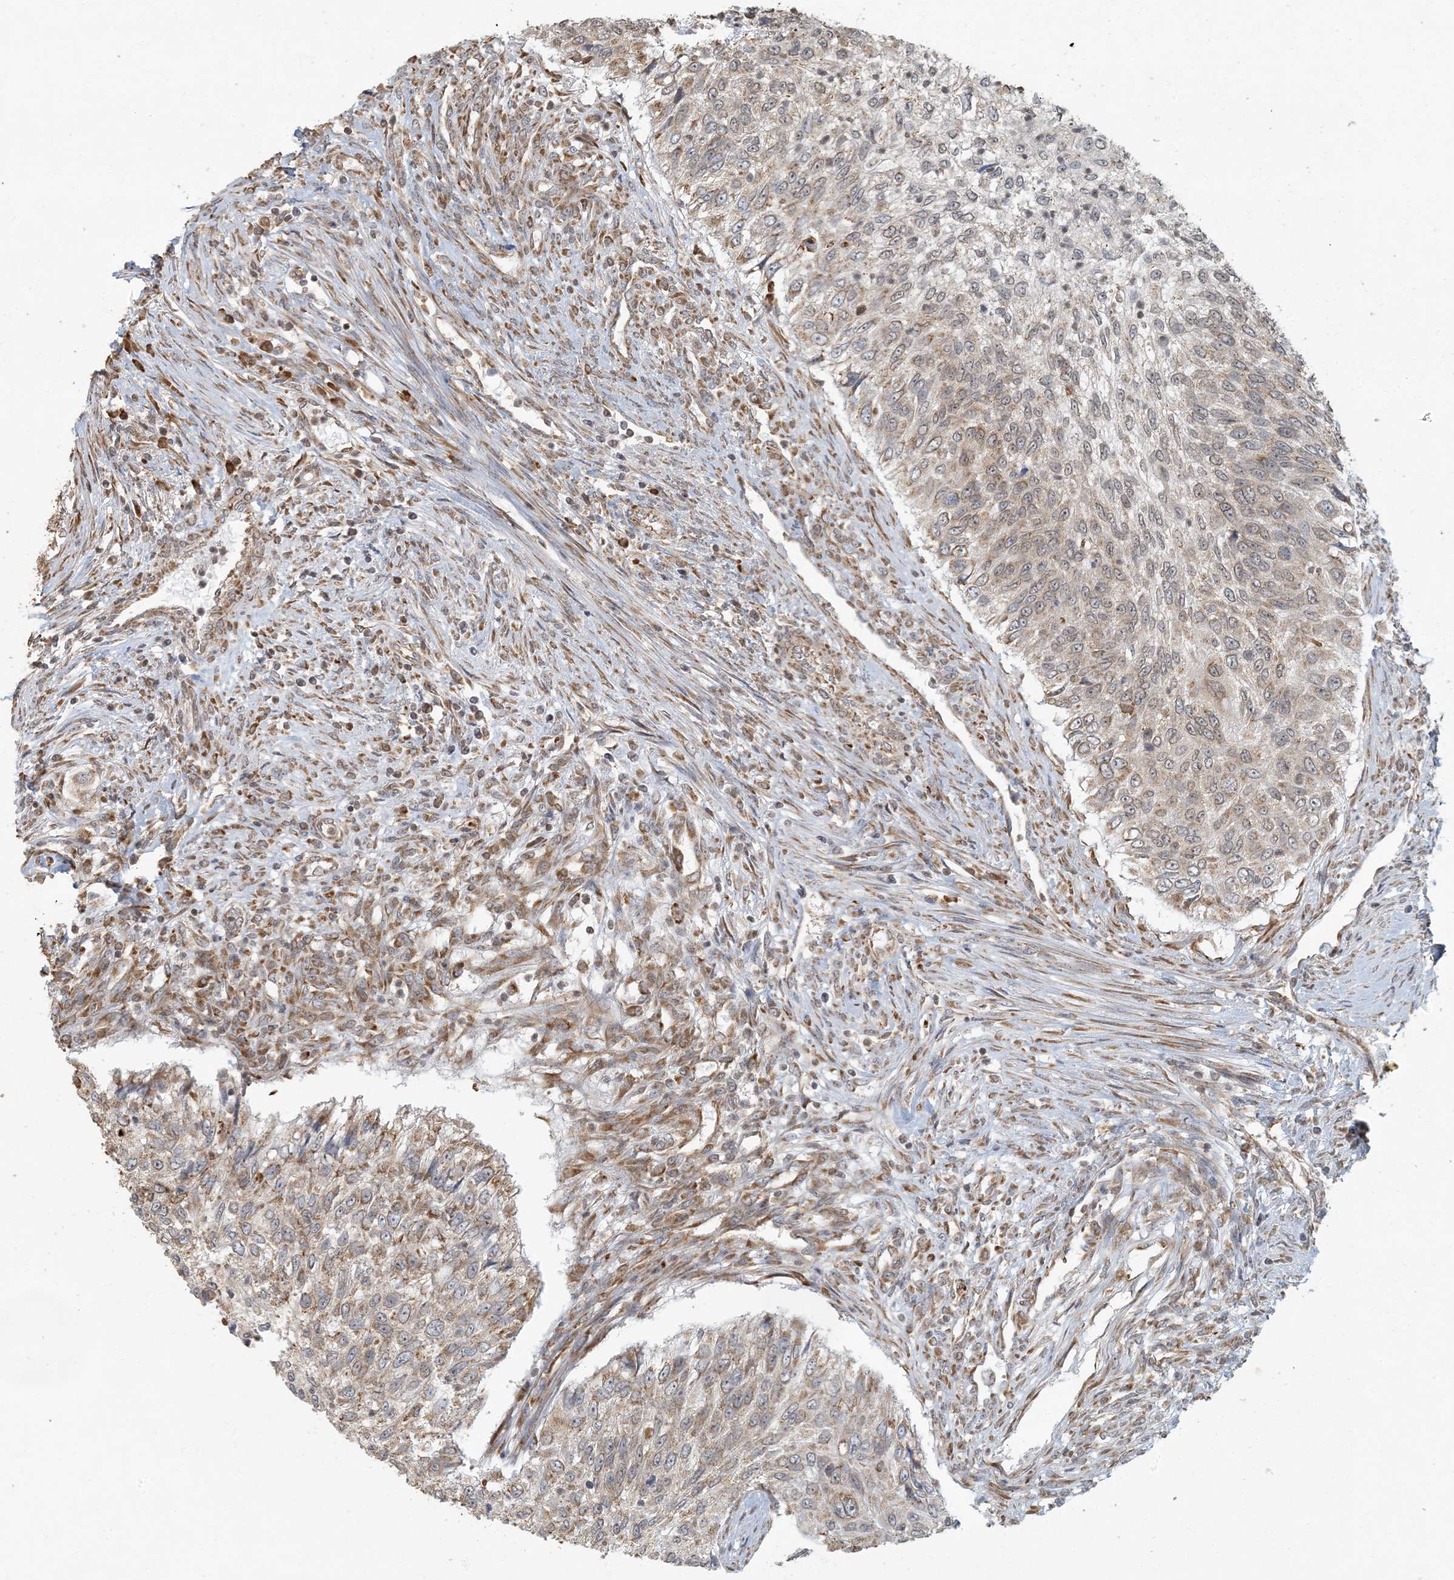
{"staining": {"intensity": "moderate", "quantity": ">75%", "location": "cytoplasmic/membranous"}, "tissue": "urothelial cancer", "cell_type": "Tumor cells", "image_type": "cancer", "snomed": [{"axis": "morphology", "description": "Urothelial carcinoma, High grade"}, {"axis": "topography", "description": "Urinary bladder"}], "caption": "An IHC image of tumor tissue is shown. Protein staining in brown shows moderate cytoplasmic/membranous positivity in urothelial cancer within tumor cells.", "gene": "AK9", "patient": {"sex": "female", "age": 60}}